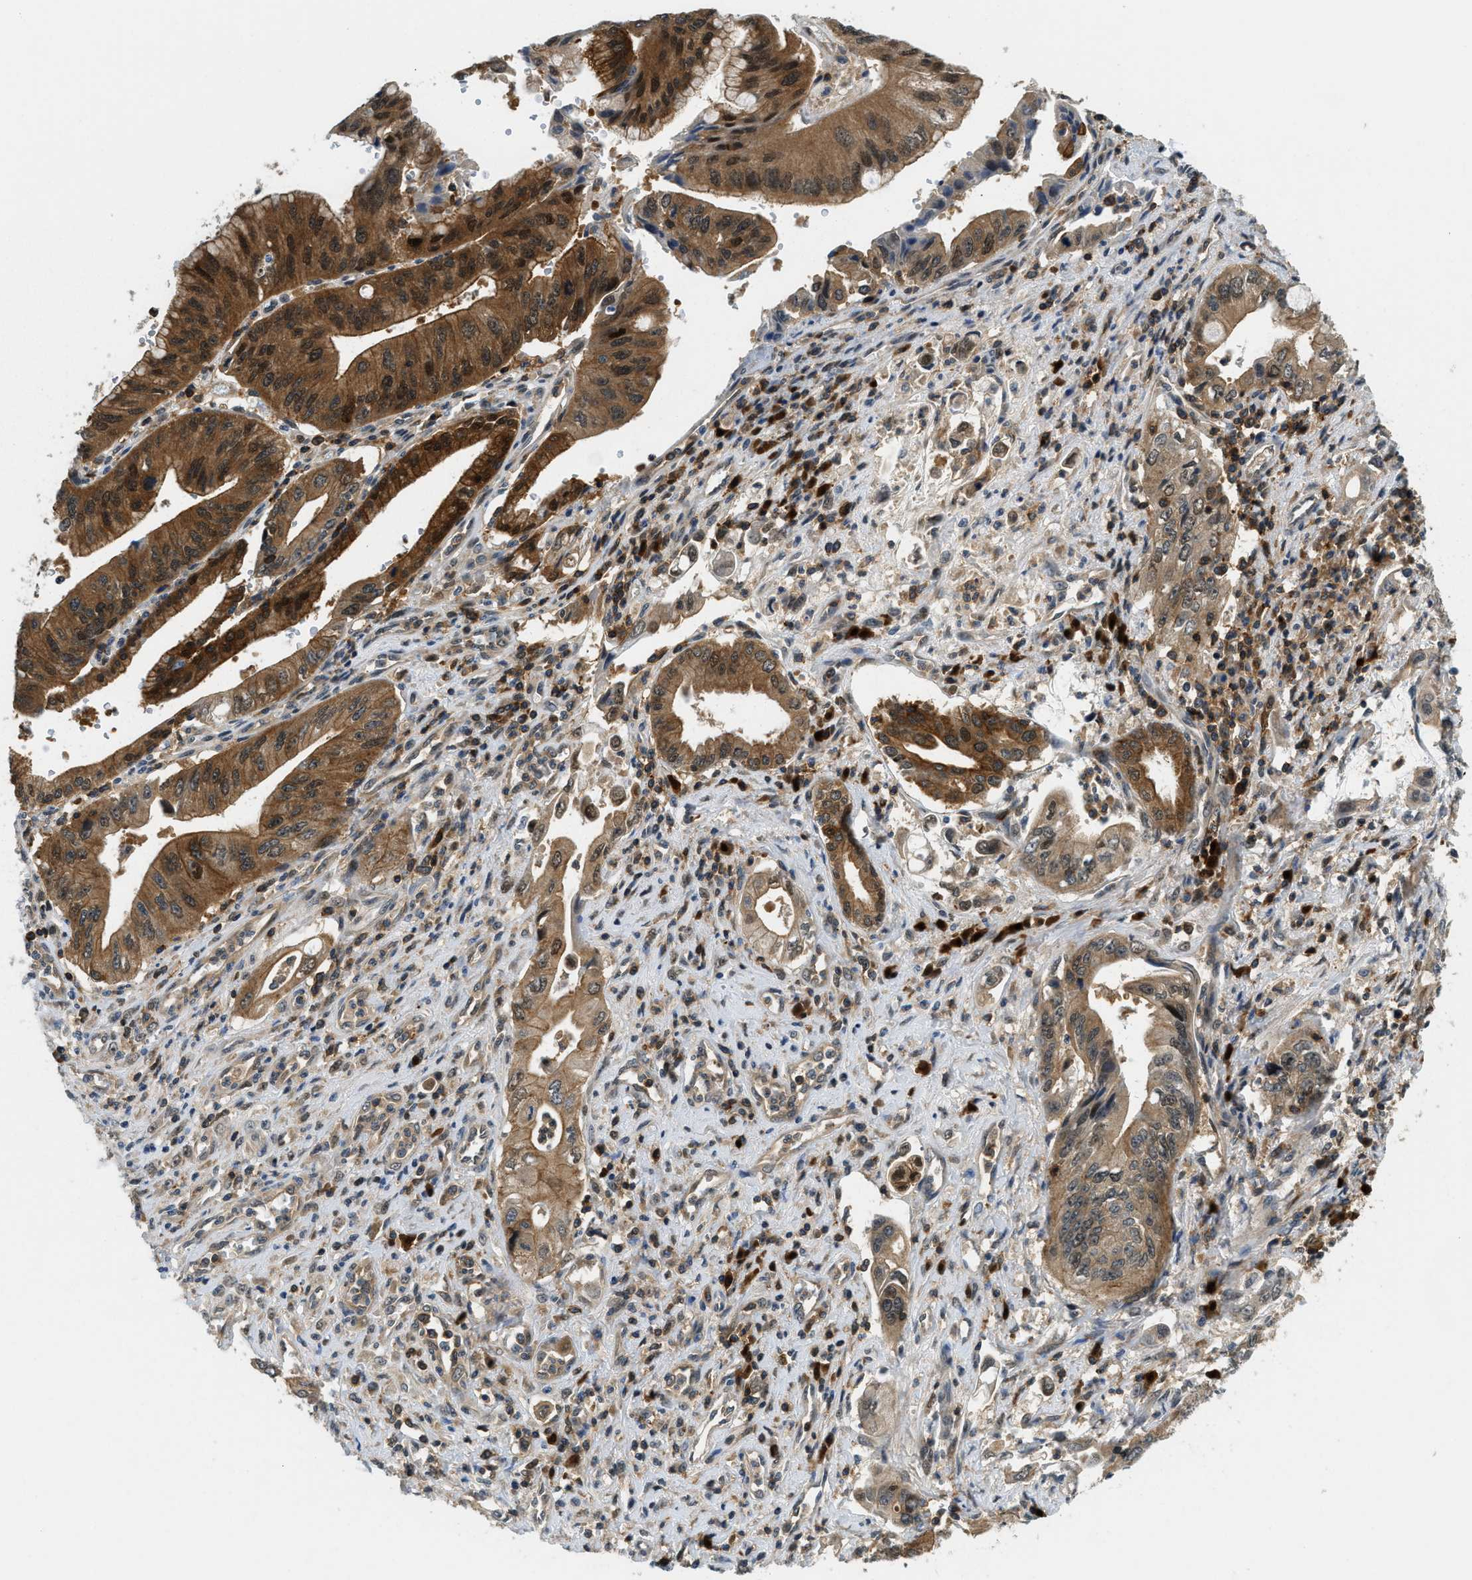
{"staining": {"intensity": "strong", "quantity": ">75%", "location": "cytoplasmic/membranous,nuclear"}, "tissue": "pancreatic cancer", "cell_type": "Tumor cells", "image_type": "cancer", "snomed": [{"axis": "morphology", "description": "Adenocarcinoma, NOS"}, {"axis": "topography", "description": "Pancreas"}], "caption": "DAB (3,3'-diaminobenzidine) immunohistochemical staining of adenocarcinoma (pancreatic) demonstrates strong cytoplasmic/membranous and nuclear protein expression in about >75% of tumor cells.", "gene": "GMPPB", "patient": {"sex": "female", "age": 73}}